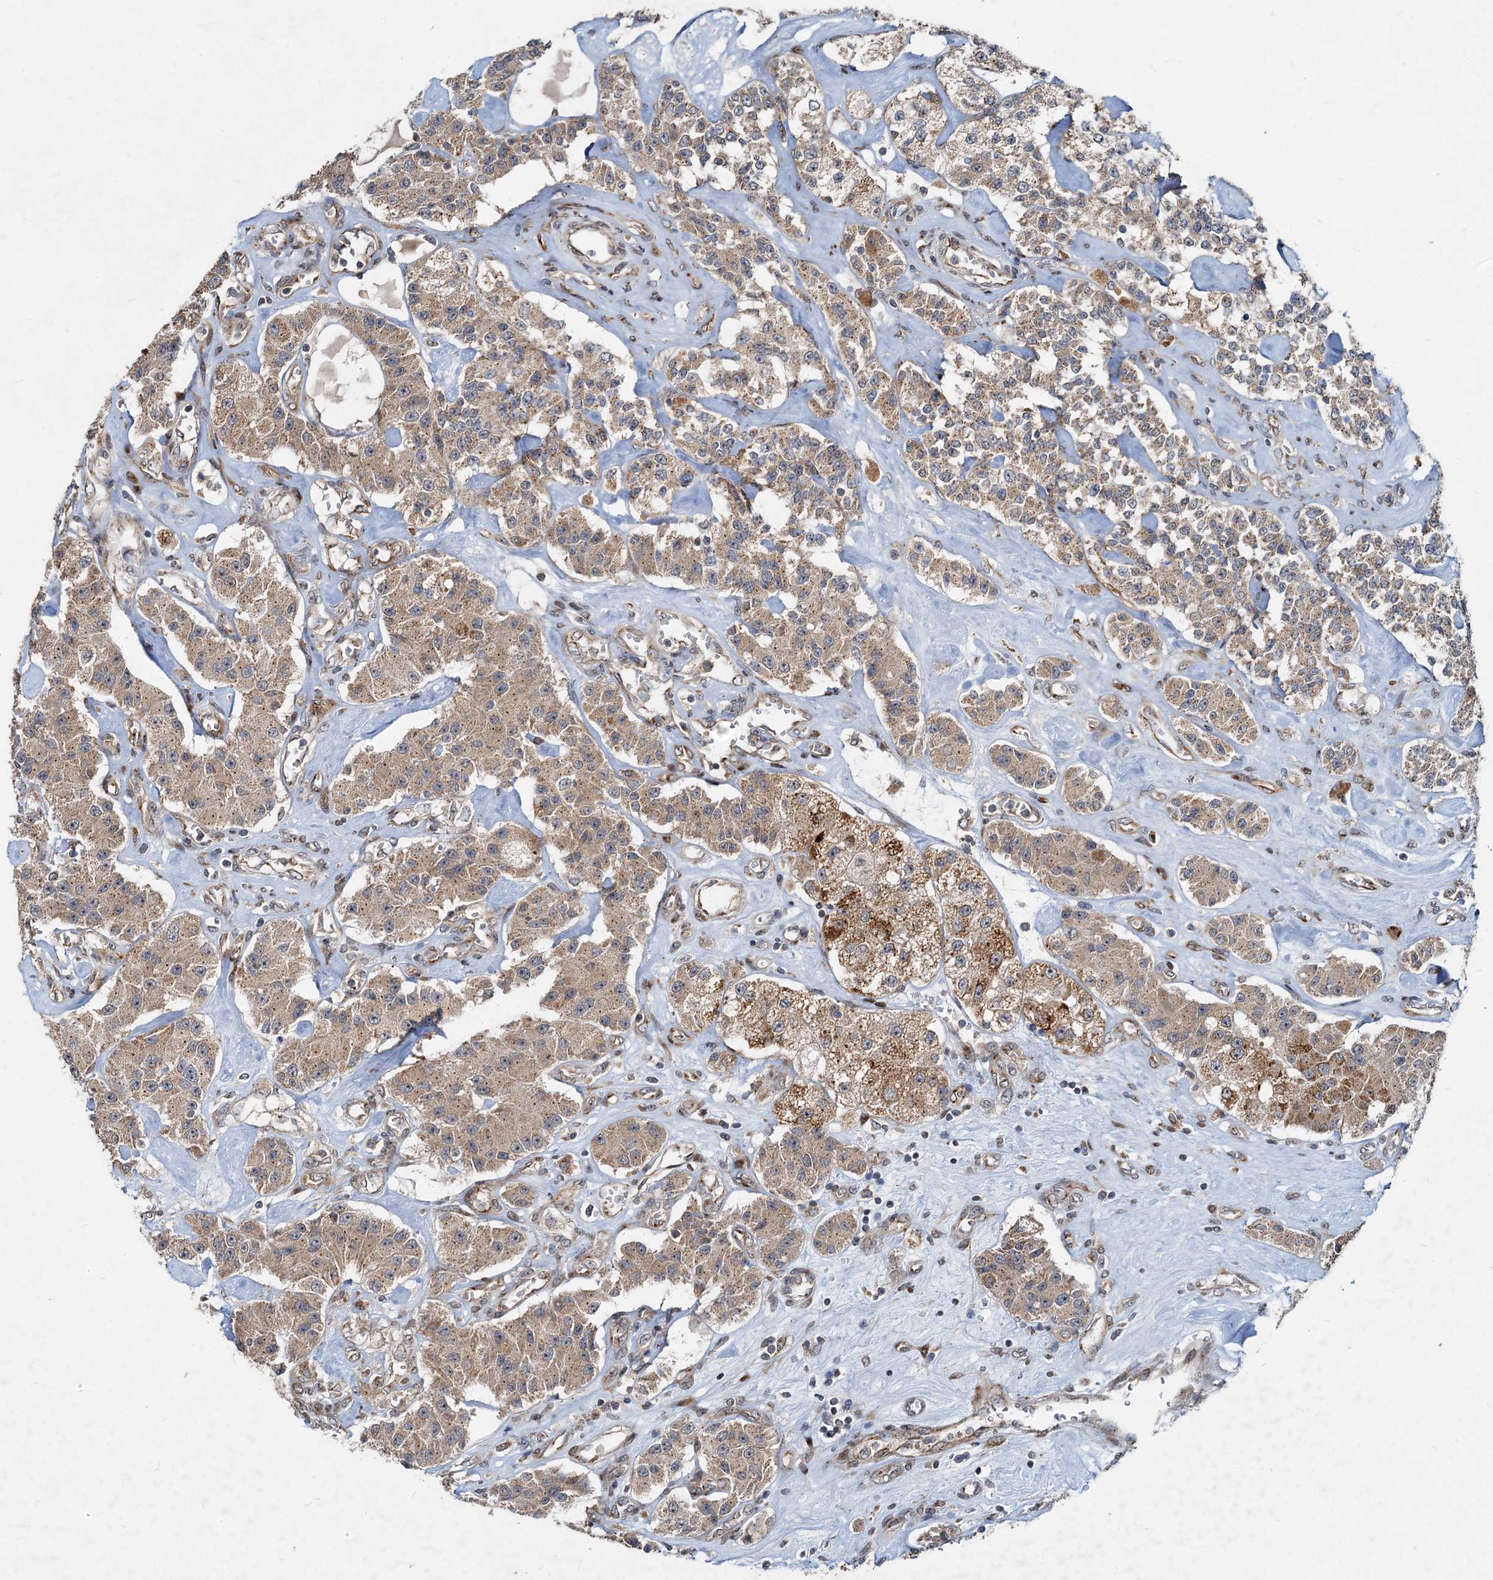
{"staining": {"intensity": "weak", "quantity": ">75%", "location": "cytoplasmic/membranous"}, "tissue": "carcinoid", "cell_type": "Tumor cells", "image_type": "cancer", "snomed": [{"axis": "morphology", "description": "Carcinoid, malignant, NOS"}, {"axis": "topography", "description": "Pancreas"}], "caption": "Carcinoid (malignant) tissue reveals weak cytoplasmic/membranous expression in approximately >75% of tumor cells, visualized by immunohistochemistry.", "gene": "CEP68", "patient": {"sex": "male", "age": 41}}